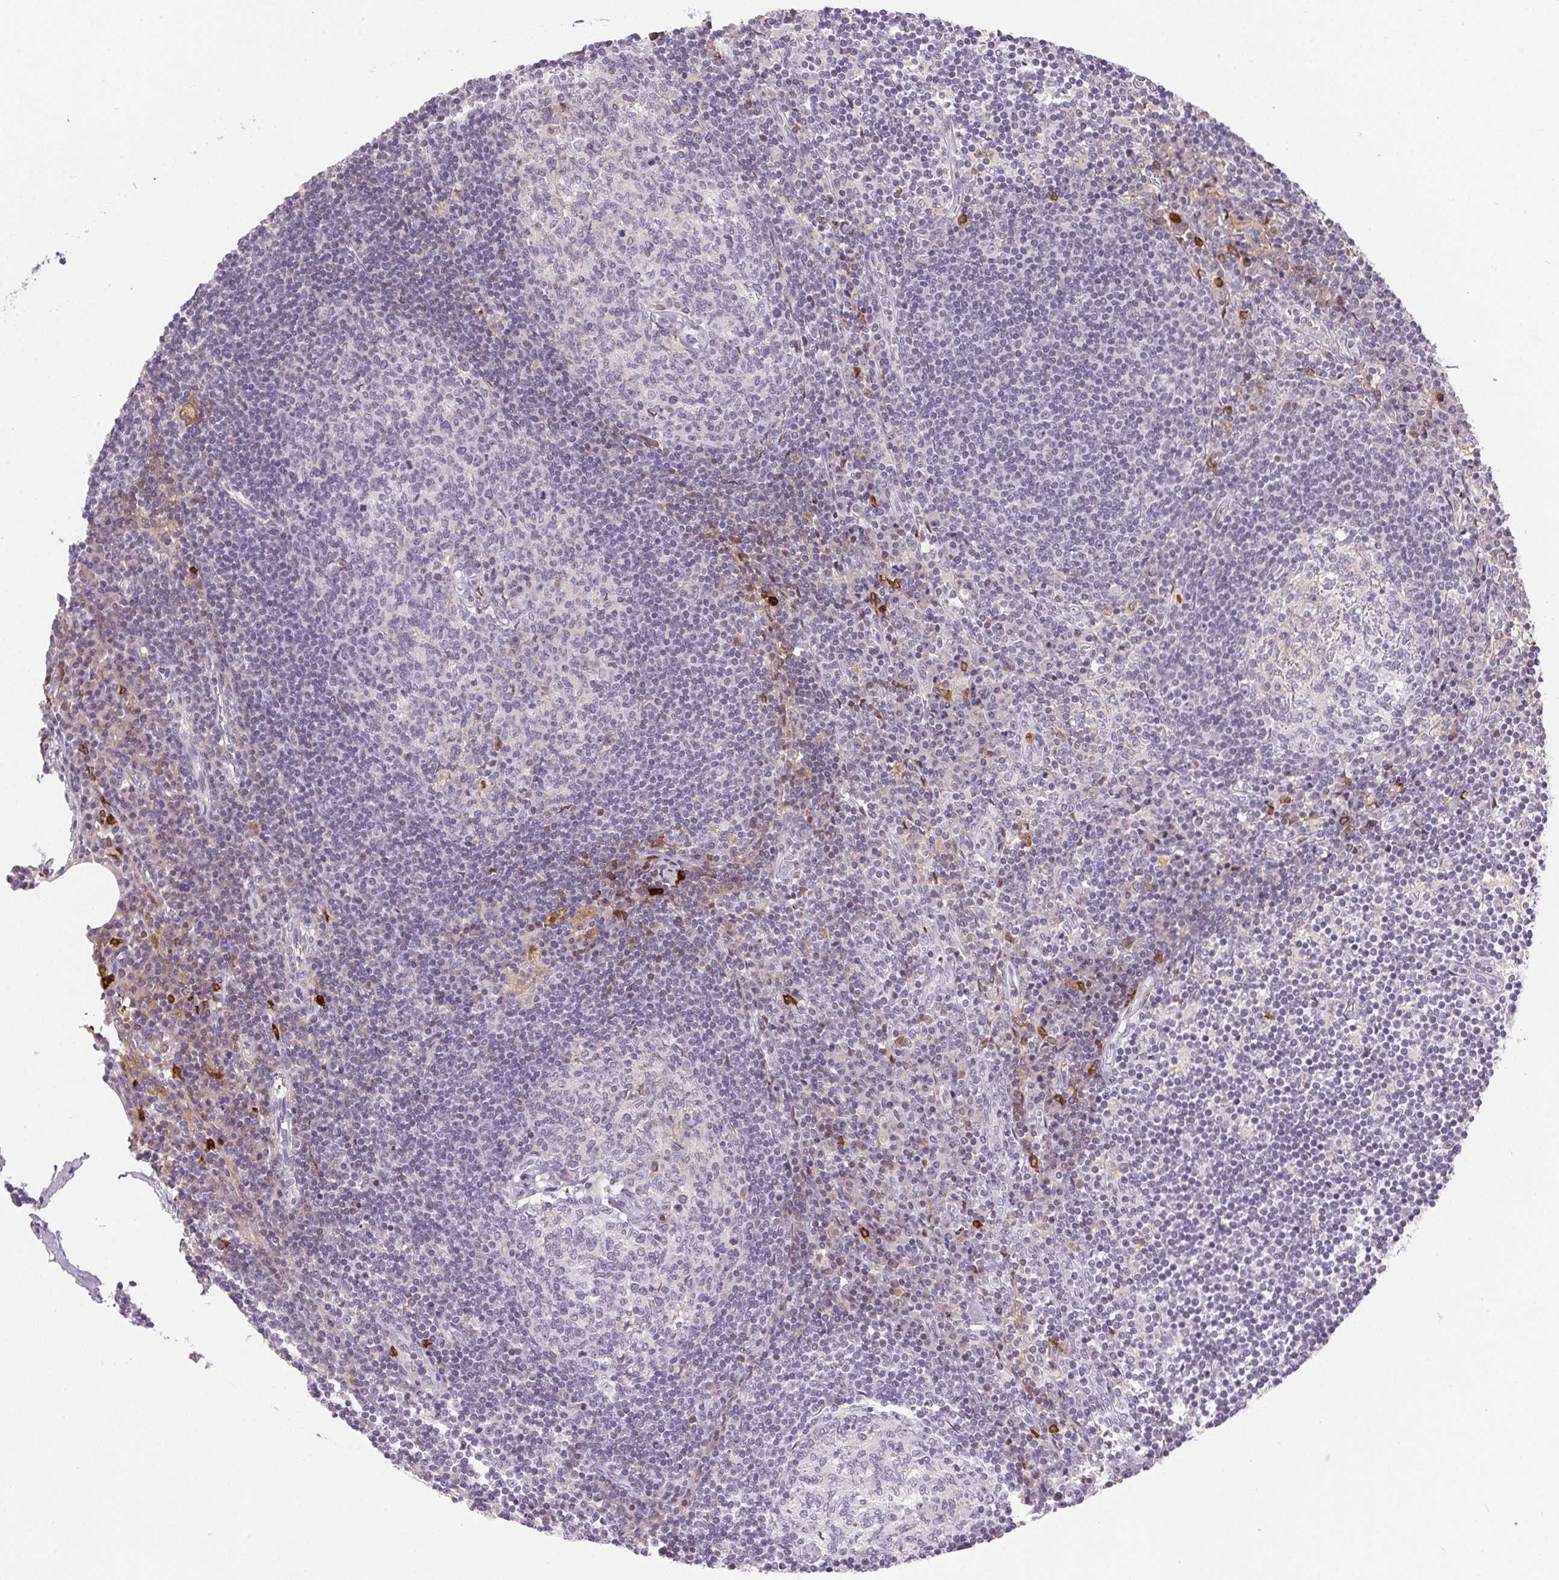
{"staining": {"intensity": "negative", "quantity": "none", "location": "none"}, "tissue": "lymph node", "cell_type": "Germinal center cells", "image_type": "normal", "snomed": [{"axis": "morphology", "description": "Normal tissue, NOS"}, {"axis": "topography", "description": "Lymph node"}], "caption": "Immunohistochemistry (IHC) image of benign lymph node: lymph node stained with DAB (3,3'-diaminobenzidine) demonstrates no significant protein positivity in germinal center cells.", "gene": "ORM1", "patient": {"sex": "male", "age": 67}}